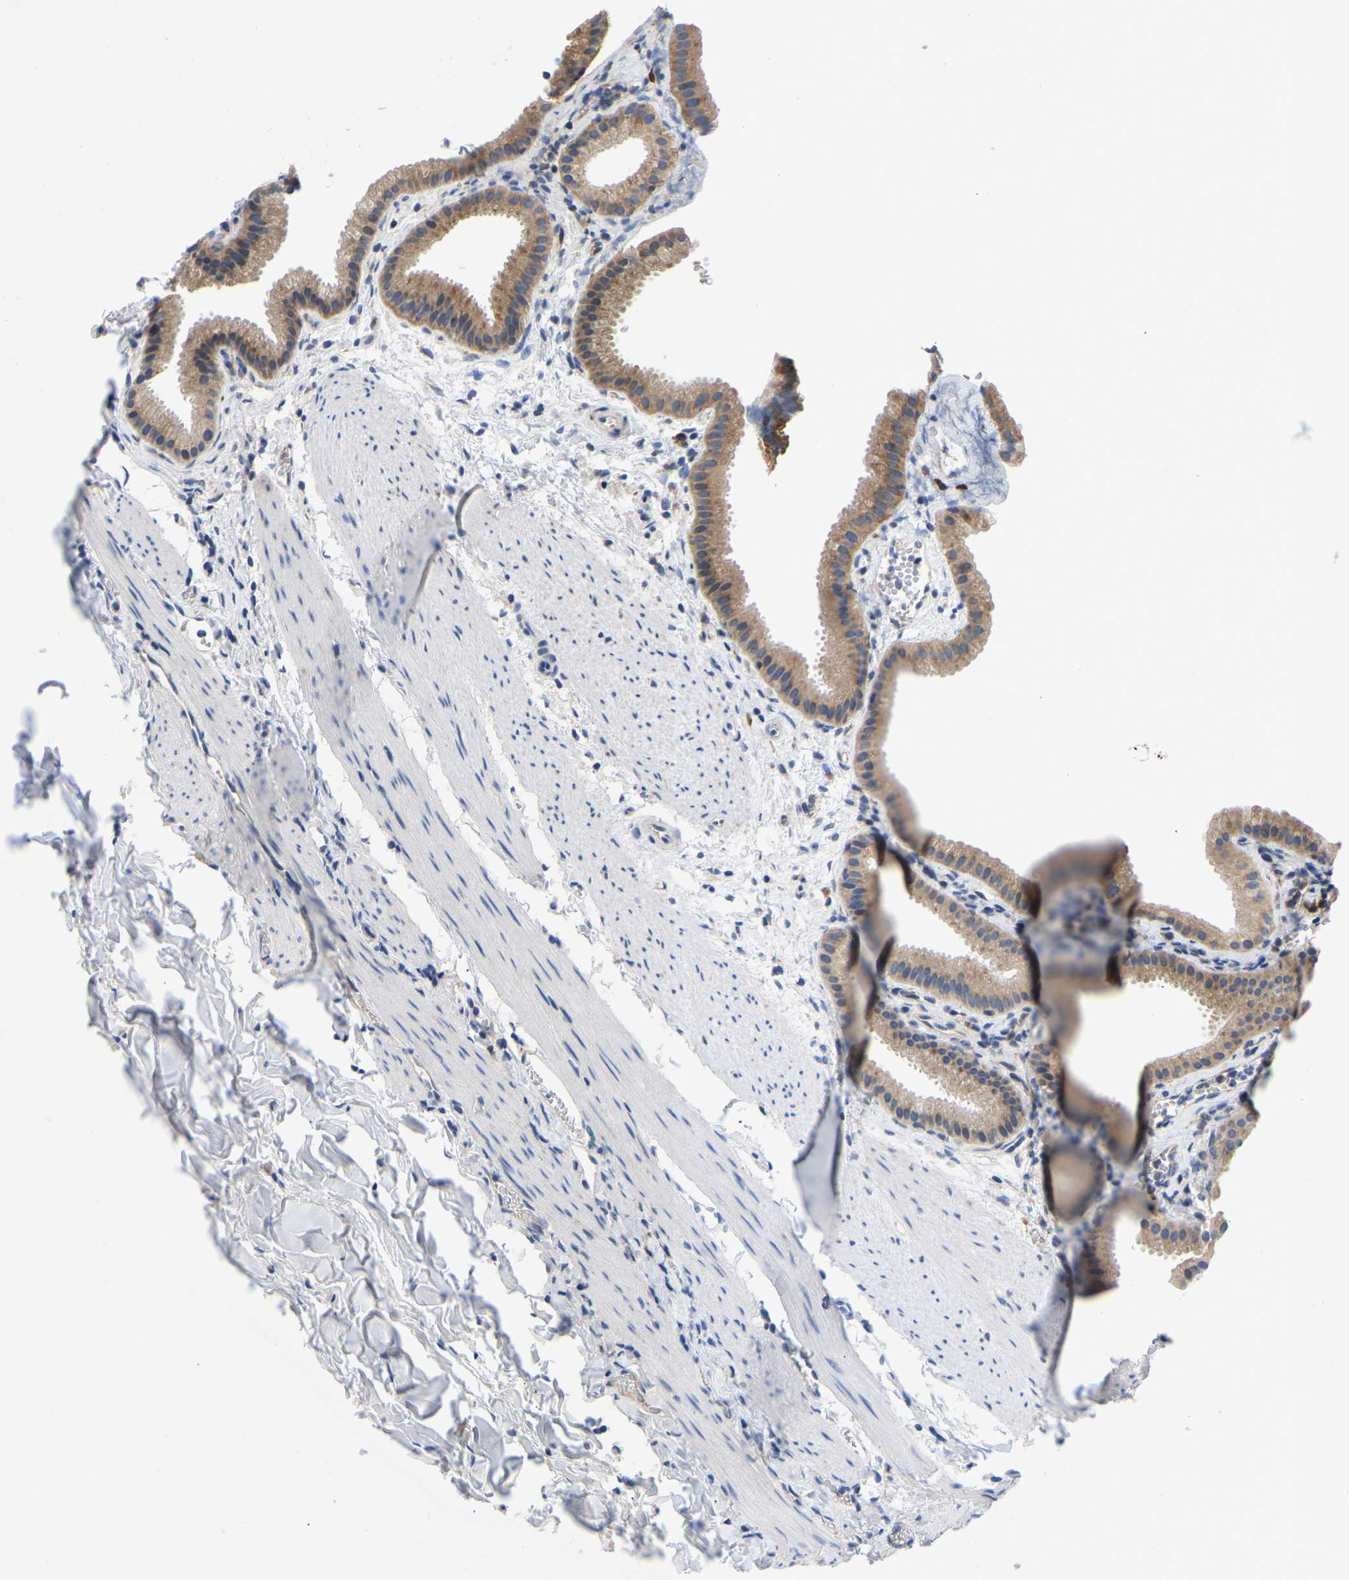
{"staining": {"intensity": "moderate", "quantity": ">75%", "location": "cytoplasmic/membranous"}, "tissue": "gallbladder", "cell_type": "Glandular cells", "image_type": "normal", "snomed": [{"axis": "morphology", "description": "Normal tissue, NOS"}, {"axis": "topography", "description": "Gallbladder"}], "caption": "This image reveals immunohistochemistry staining of normal human gallbladder, with medium moderate cytoplasmic/membranous positivity in about >75% of glandular cells.", "gene": "ABCA10", "patient": {"sex": "female", "age": 64}}